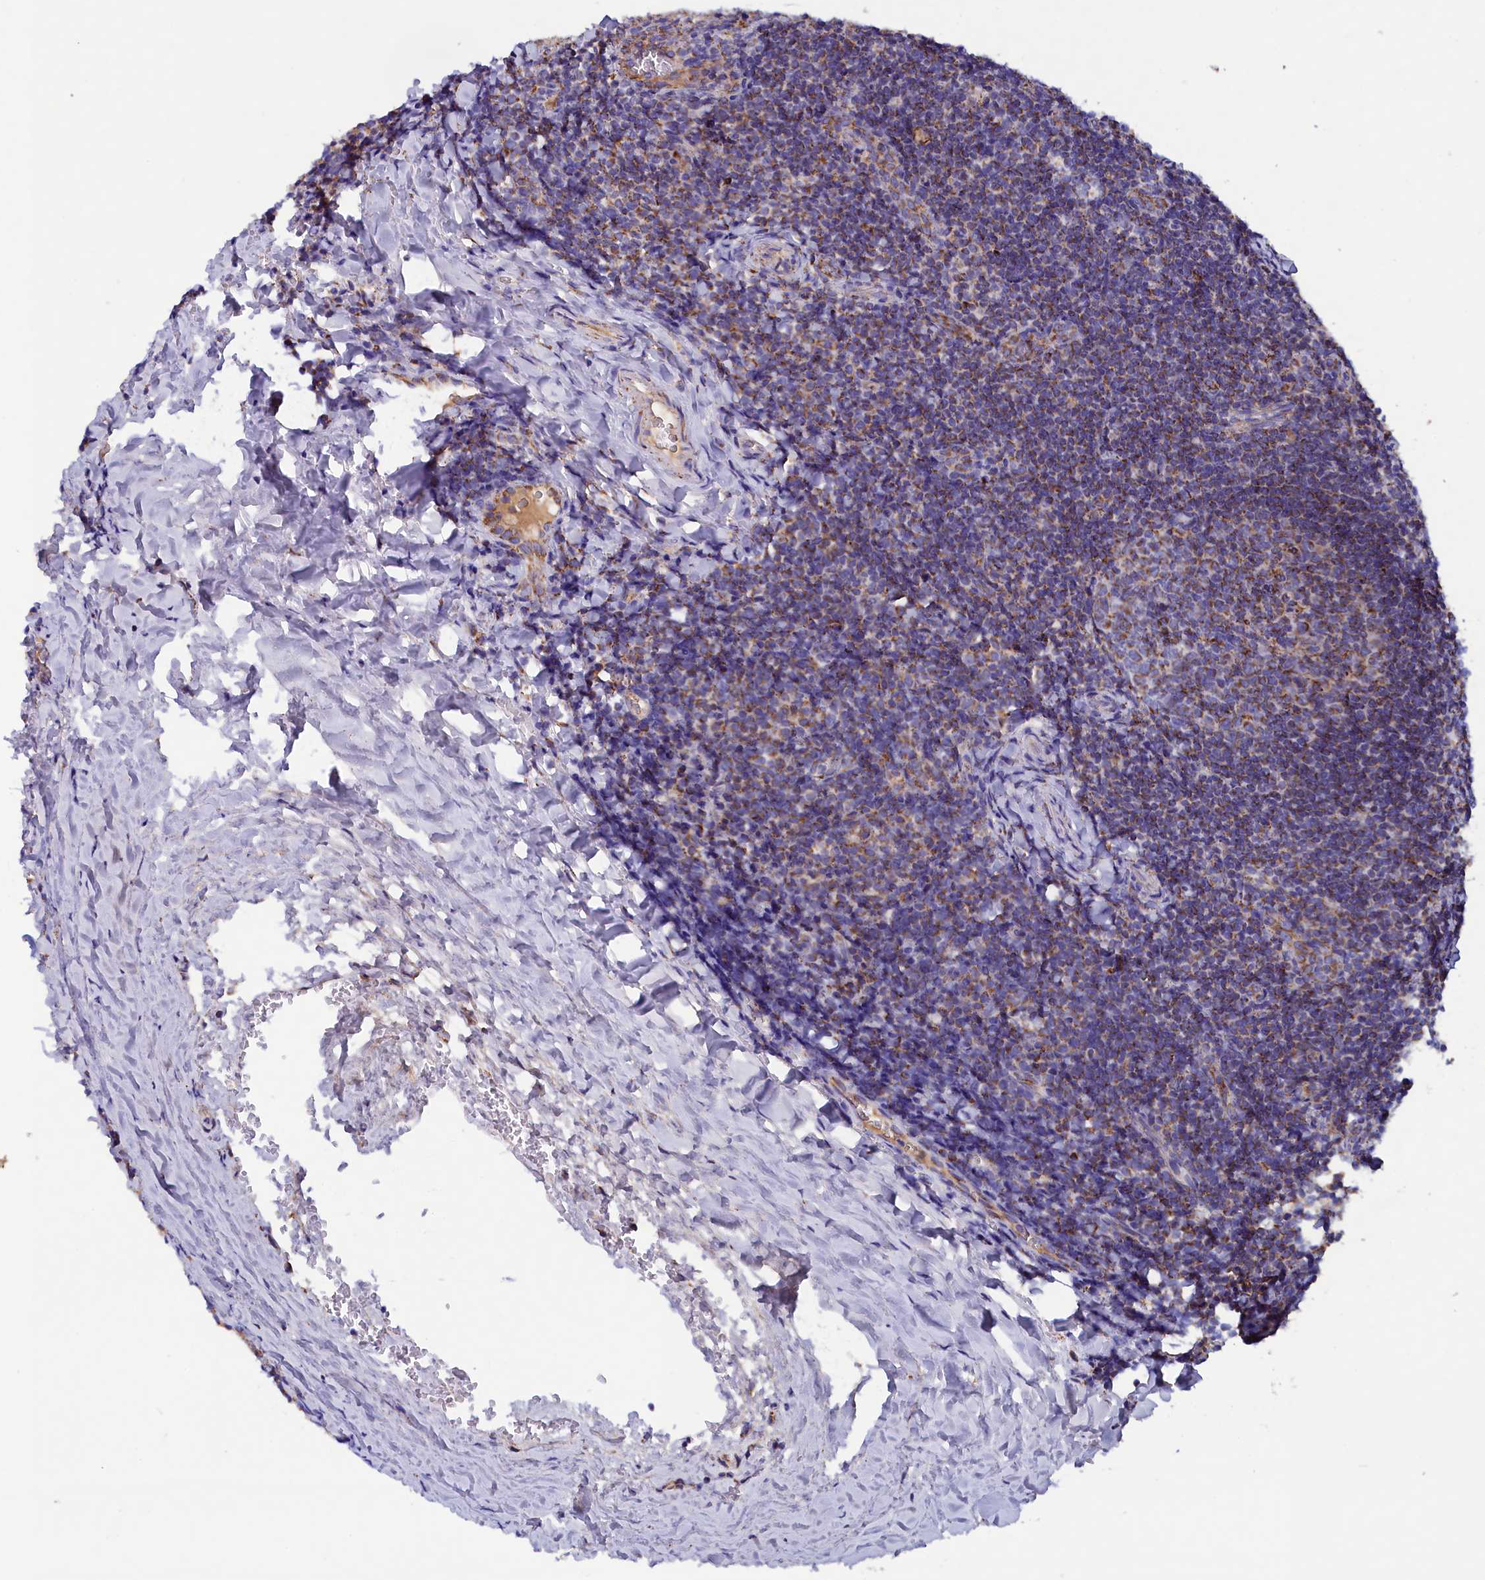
{"staining": {"intensity": "moderate", "quantity": "25%-75%", "location": "cytoplasmic/membranous"}, "tissue": "tonsil", "cell_type": "Germinal center cells", "image_type": "normal", "snomed": [{"axis": "morphology", "description": "Normal tissue, NOS"}, {"axis": "topography", "description": "Tonsil"}], "caption": "IHC of normal human tonsil demonstrates medium levels of moderate cytoplasmic/membranous positivity in approximately 25%-75% of germinal center cells.", "gene": "SLC39A3", "patient": {"sex": "male", "age": 17}}